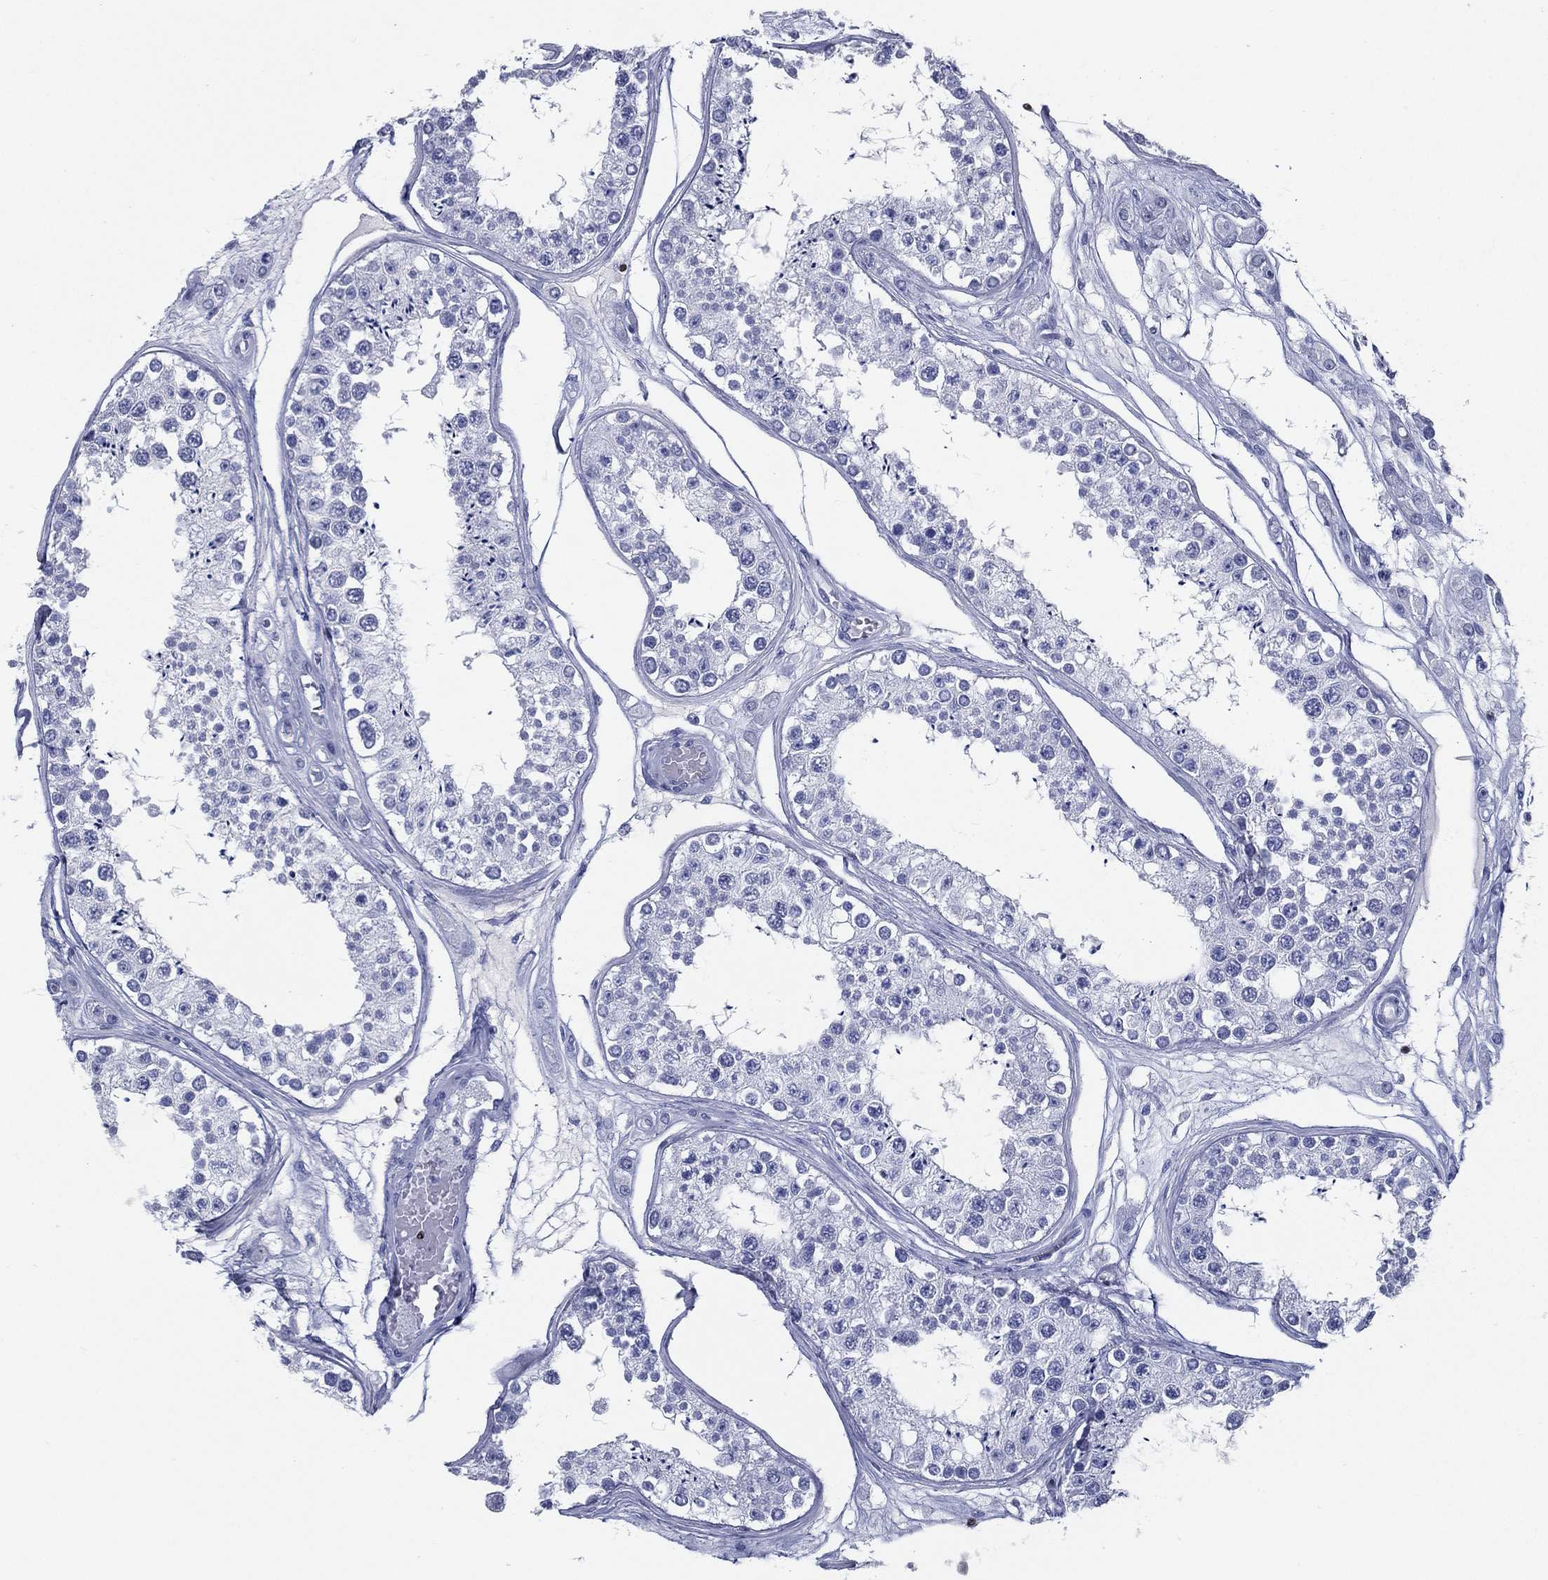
{"staining": {"intensity": "negative", "quantity": "none", "location": "none"}, "tissue": "testis", "cell_type": "Cells in seminiferous ducts", "image_type": "normal", "snomed": [{"axis": "morphology", "description": "Normal tissue, NOS"}, {"axis": "topography", "description": "Testis"}], "caption": "High power microscopy micrograph of an IHC photomicrograph of normal testis, revealing no significant positivity in cells in seminiferous ducts.", "gene": "PYHIN1", "patient": {"sex": "male", "age": 25}}